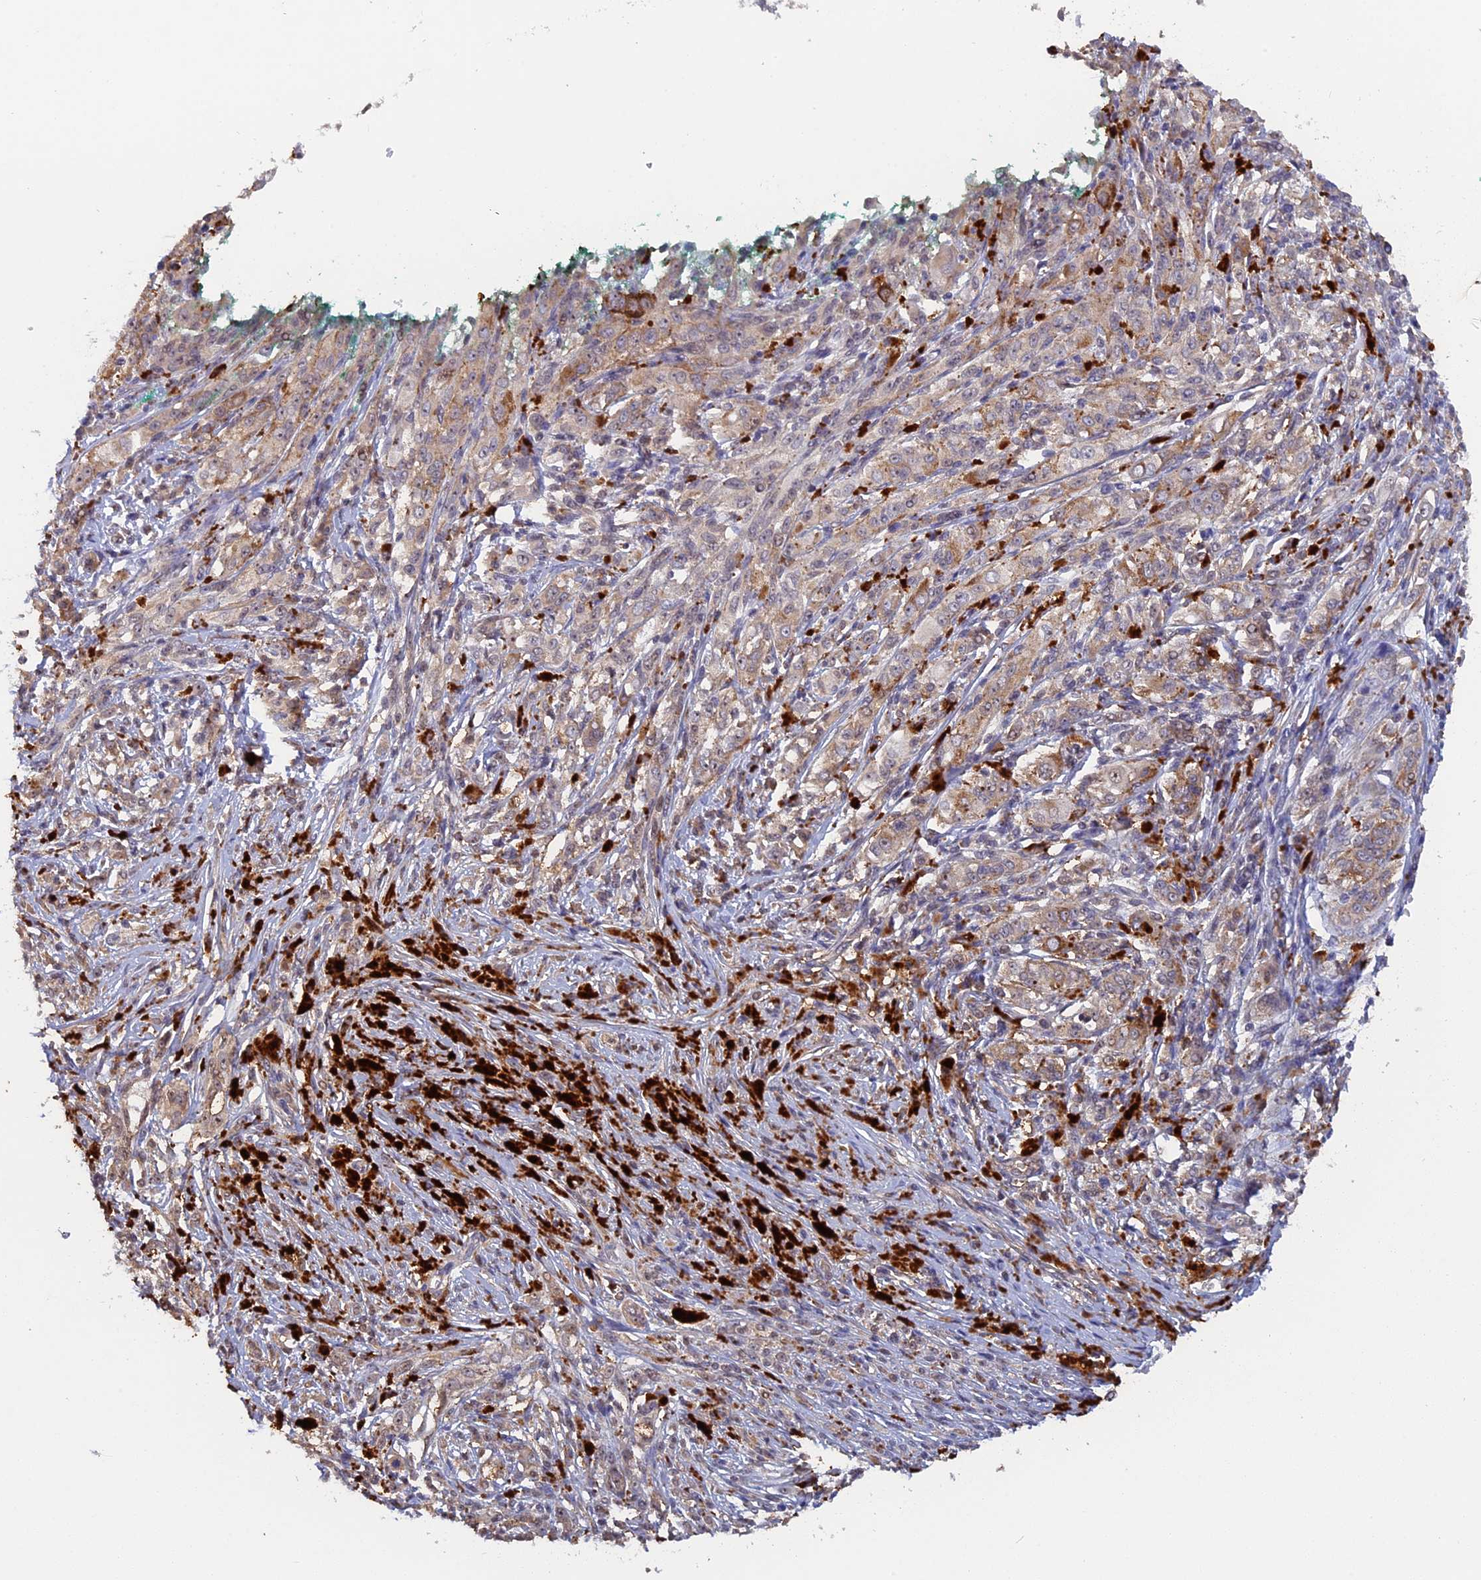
{"staining": {"intensity": "weak", "quantity": "25%-75%", "location": "cytoplasmic/membranous"}, "tissue": "melanoma", "cell_type": "Tumor cells", "image_type": "cancer", "snomed": [{"axis": "morphology", "description": "Malignant melanoma, NOS"}, {"axis": "topography", "description": "Skin"}], "caption": "Weak cytoplasmic/membranous protein staining is present in approximately 25%-75% of tumor cells in malignant melanoma.", "gene": "FAM98C", "patient": {"sex": "female", "age": 52}}